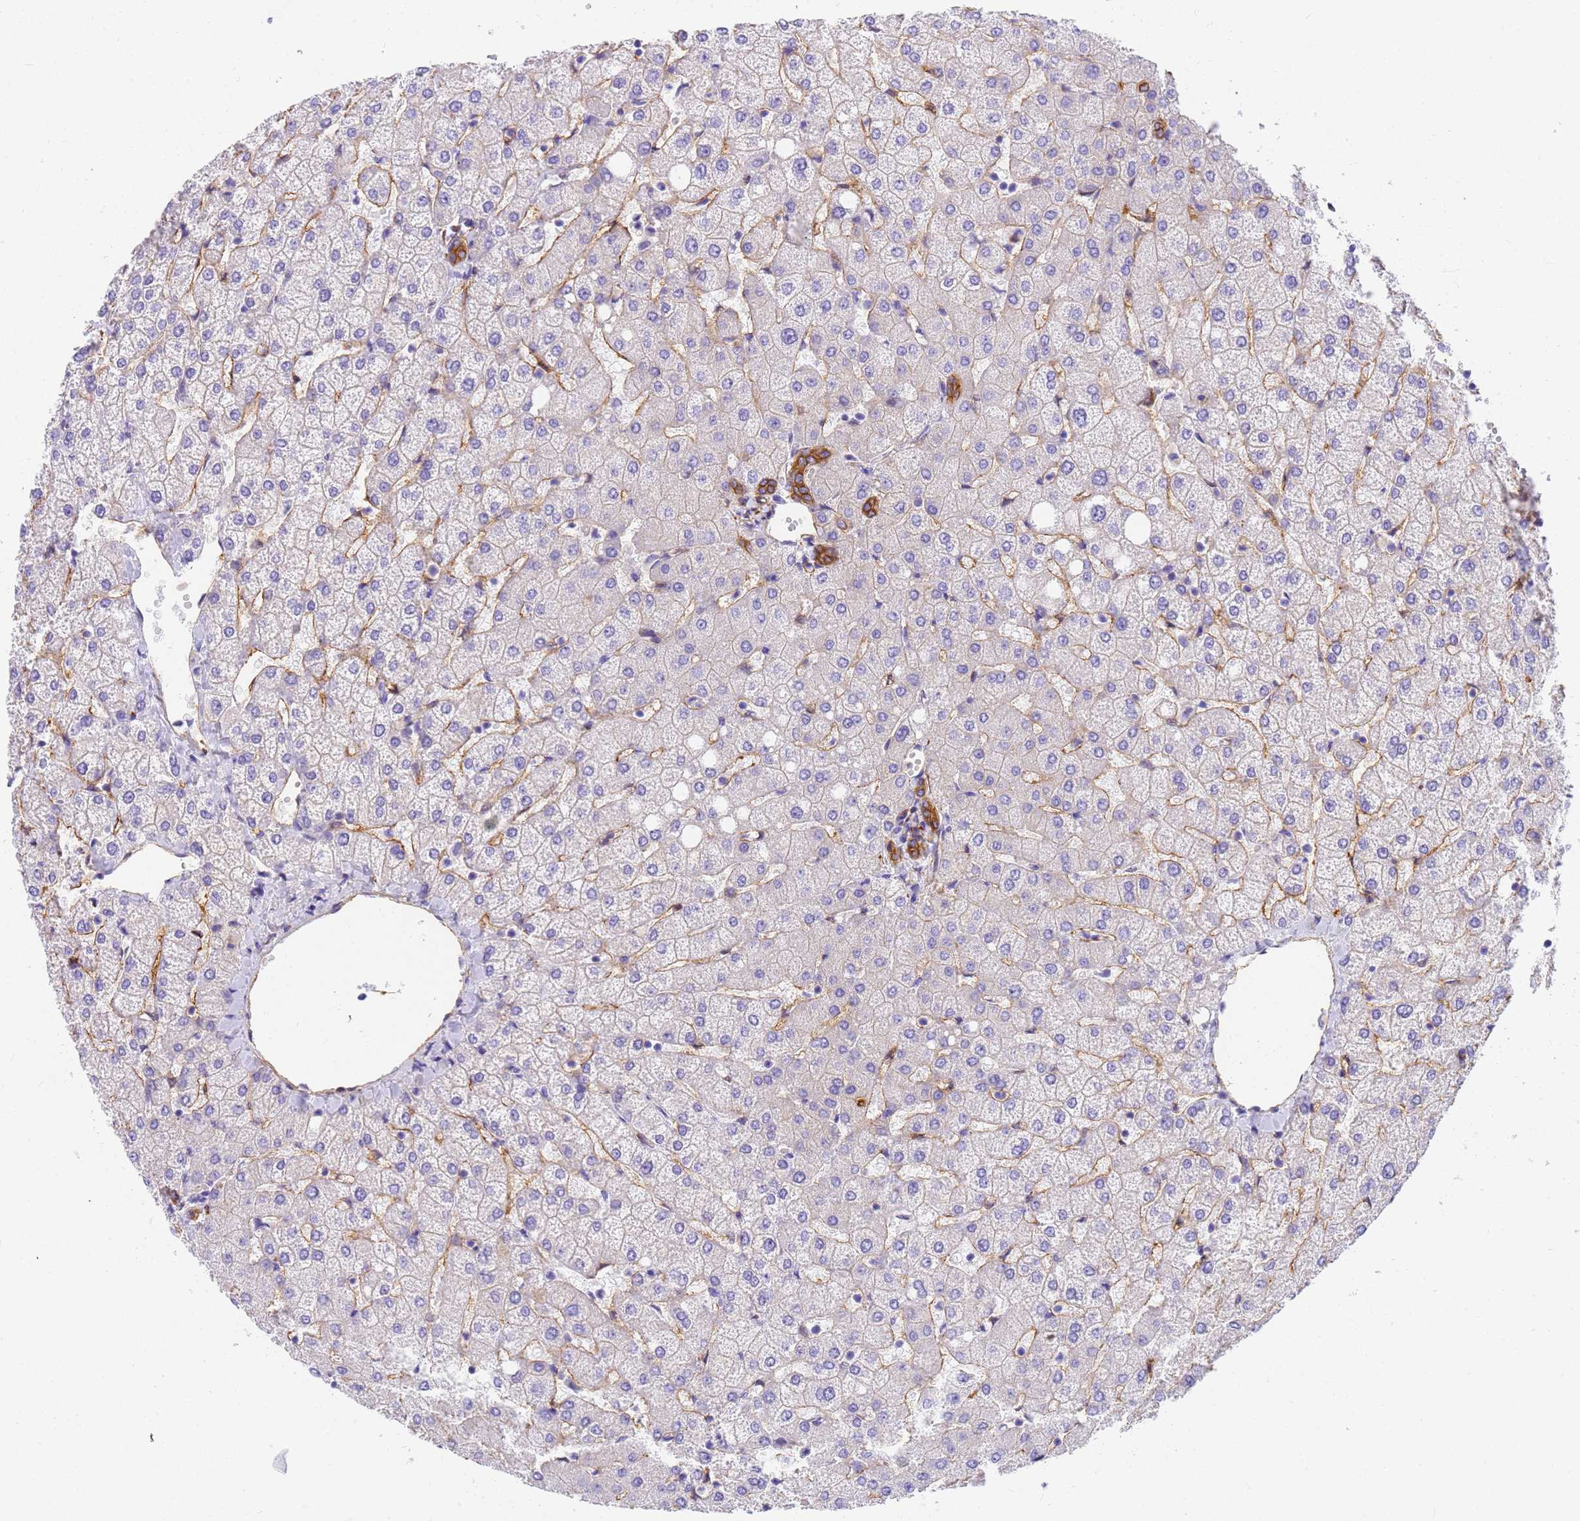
{"staining": {"intensity": "moderate", "quantity": ">75%", "location": "cytoplasmic/membranous"}, "tissue": "liver", "cell_type": "Cholangiocytes", "image_type": "normal", "snomed": [{"axis": "morphology", "description": "Normal tissue, NOS"}, {"axis": "topography", "description": "Liver"}], "caption": "Benign liver exhibits moderate cytoplasmic/membranous staining in about >75% of cholangiocytes, visualized by immunohistochemistry.", "gene": "MVB12A", "patient": {"sex": "female", "age": 54}}